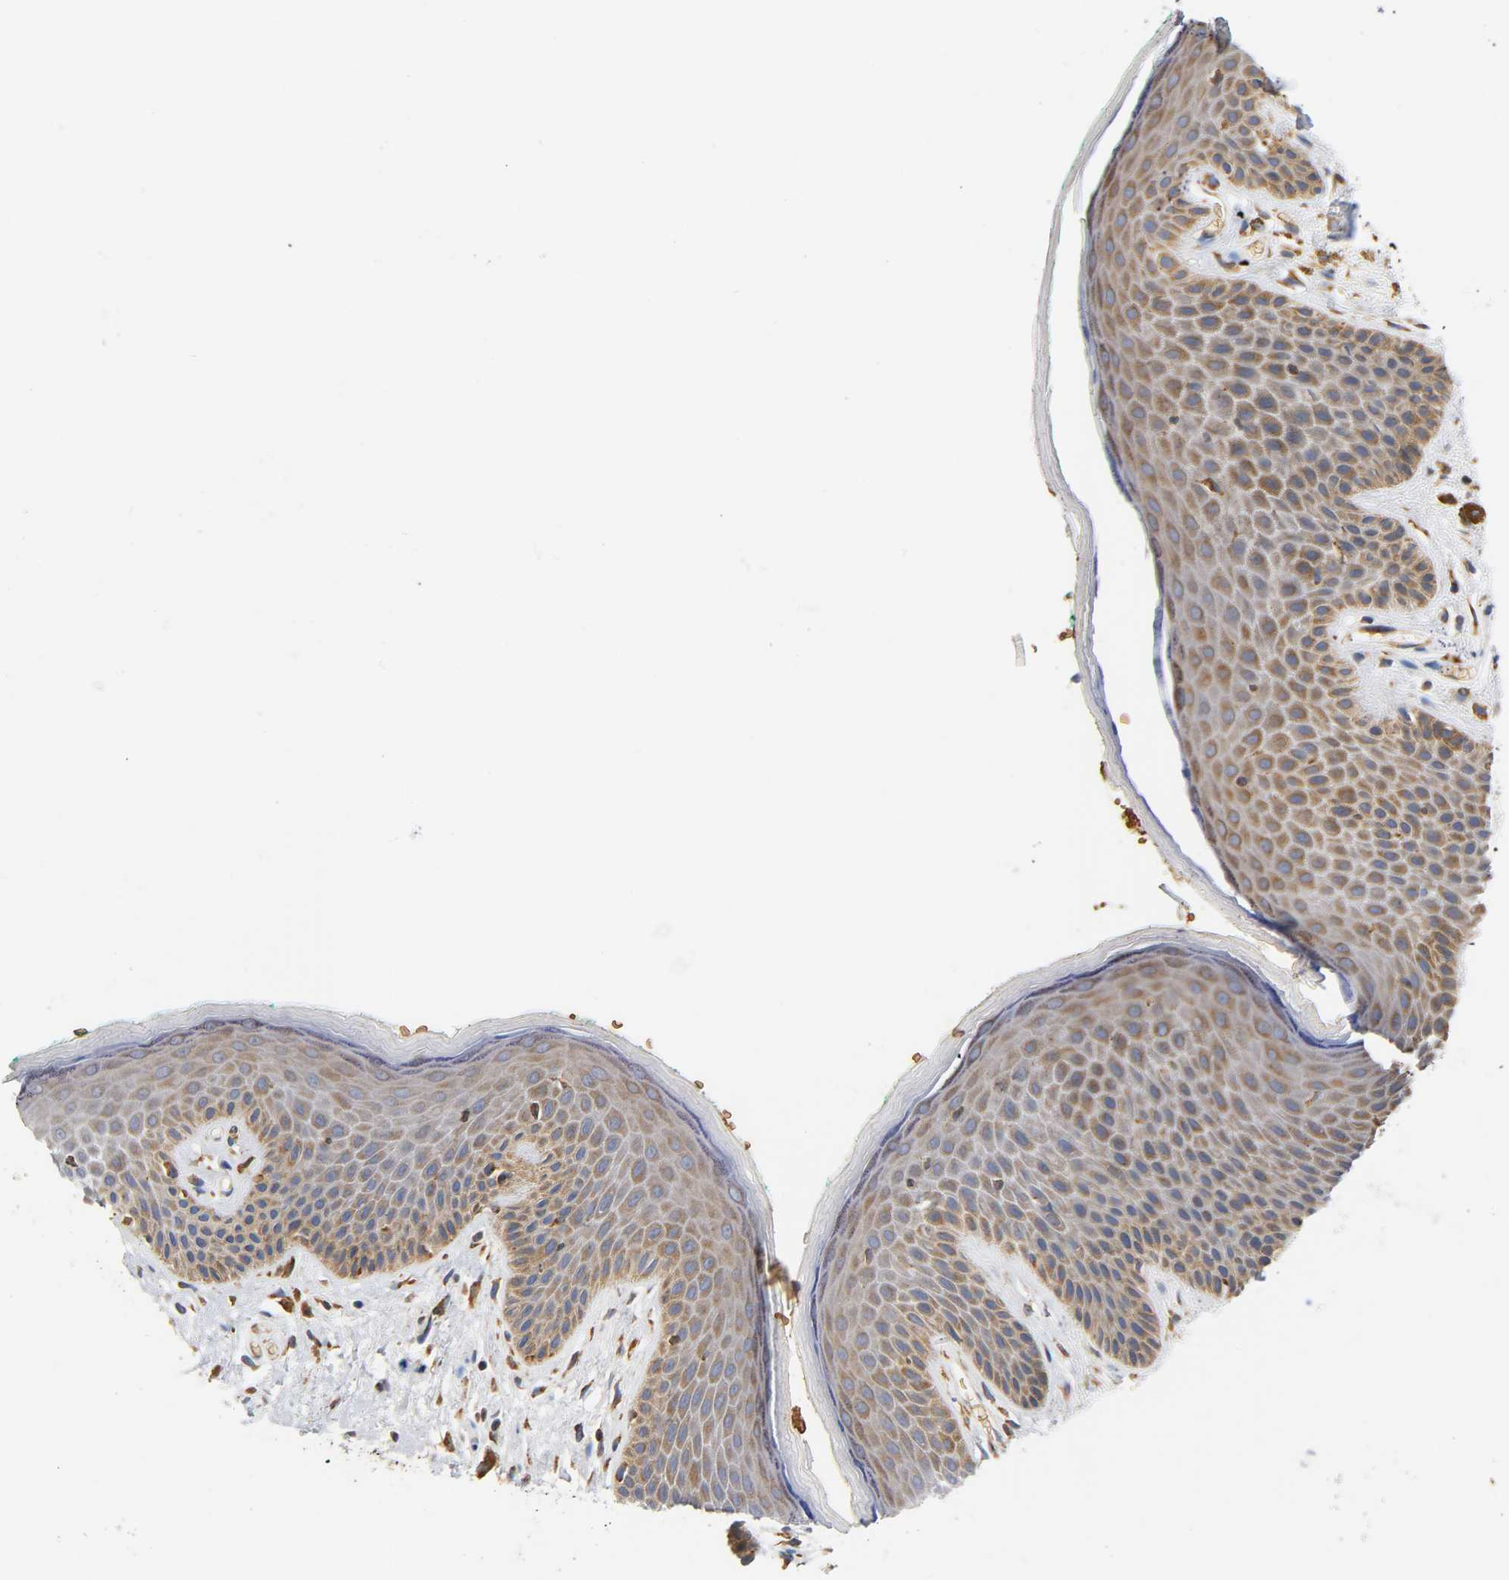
{"staining": {"intensity": "moderate", "quantity": ">75%", "location": "cytoplasmic/membranous"}, "tissue": "skin", "cell_type": "Epidermal cells", "image_type": "normal", "snomed": [{"axis": "morphology", "description": "Normal tissue, NOS"}, {"axis": "topography", "description": "Anal"}], "caption": "A photomicrograph of skin stained for a protein shows moderate cytoplasmic/membranous brown staining in epidermal cells.", "gene": "UCKL1", "patient": {"sex": "male", "age": 74}}